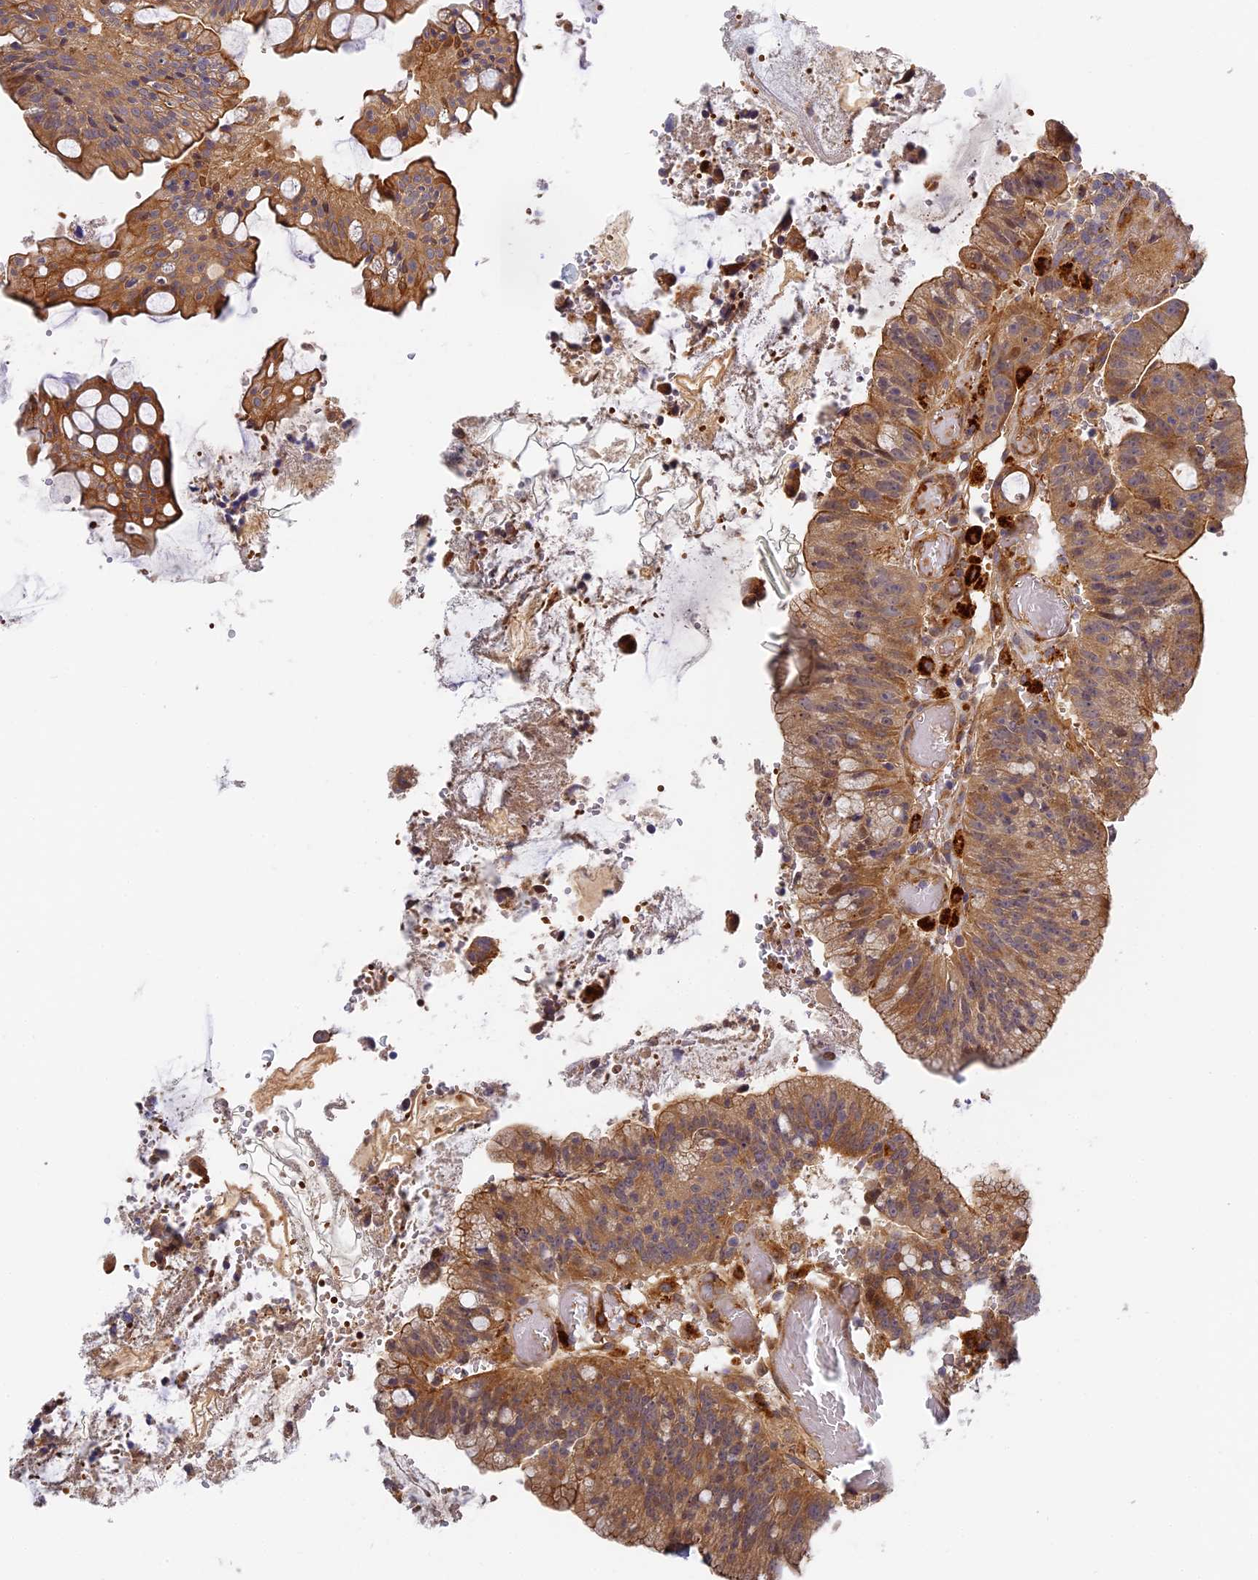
{"staining": {"intensity": "moderate", "quantity": "25%-75%", "location": "cytoplasmic/membranous"}, "tissue": "colorectal cancer", "cell_type": "Tumor cells", "image_type": "cancer", "snomed": [{"axis": "morphology", "description": "Adenocarcinoma, NOS"}, {"axis": "topography", "description": "Rectum"}], "caption": "Protein analysis of colorectal adenocarcinoma tissue shows moderate cytoplasmic/membranous staining in approximately 25%-75% of tumor cells.", "gene": "MISP3", "patient": {"sex": "female", "age": 77}}